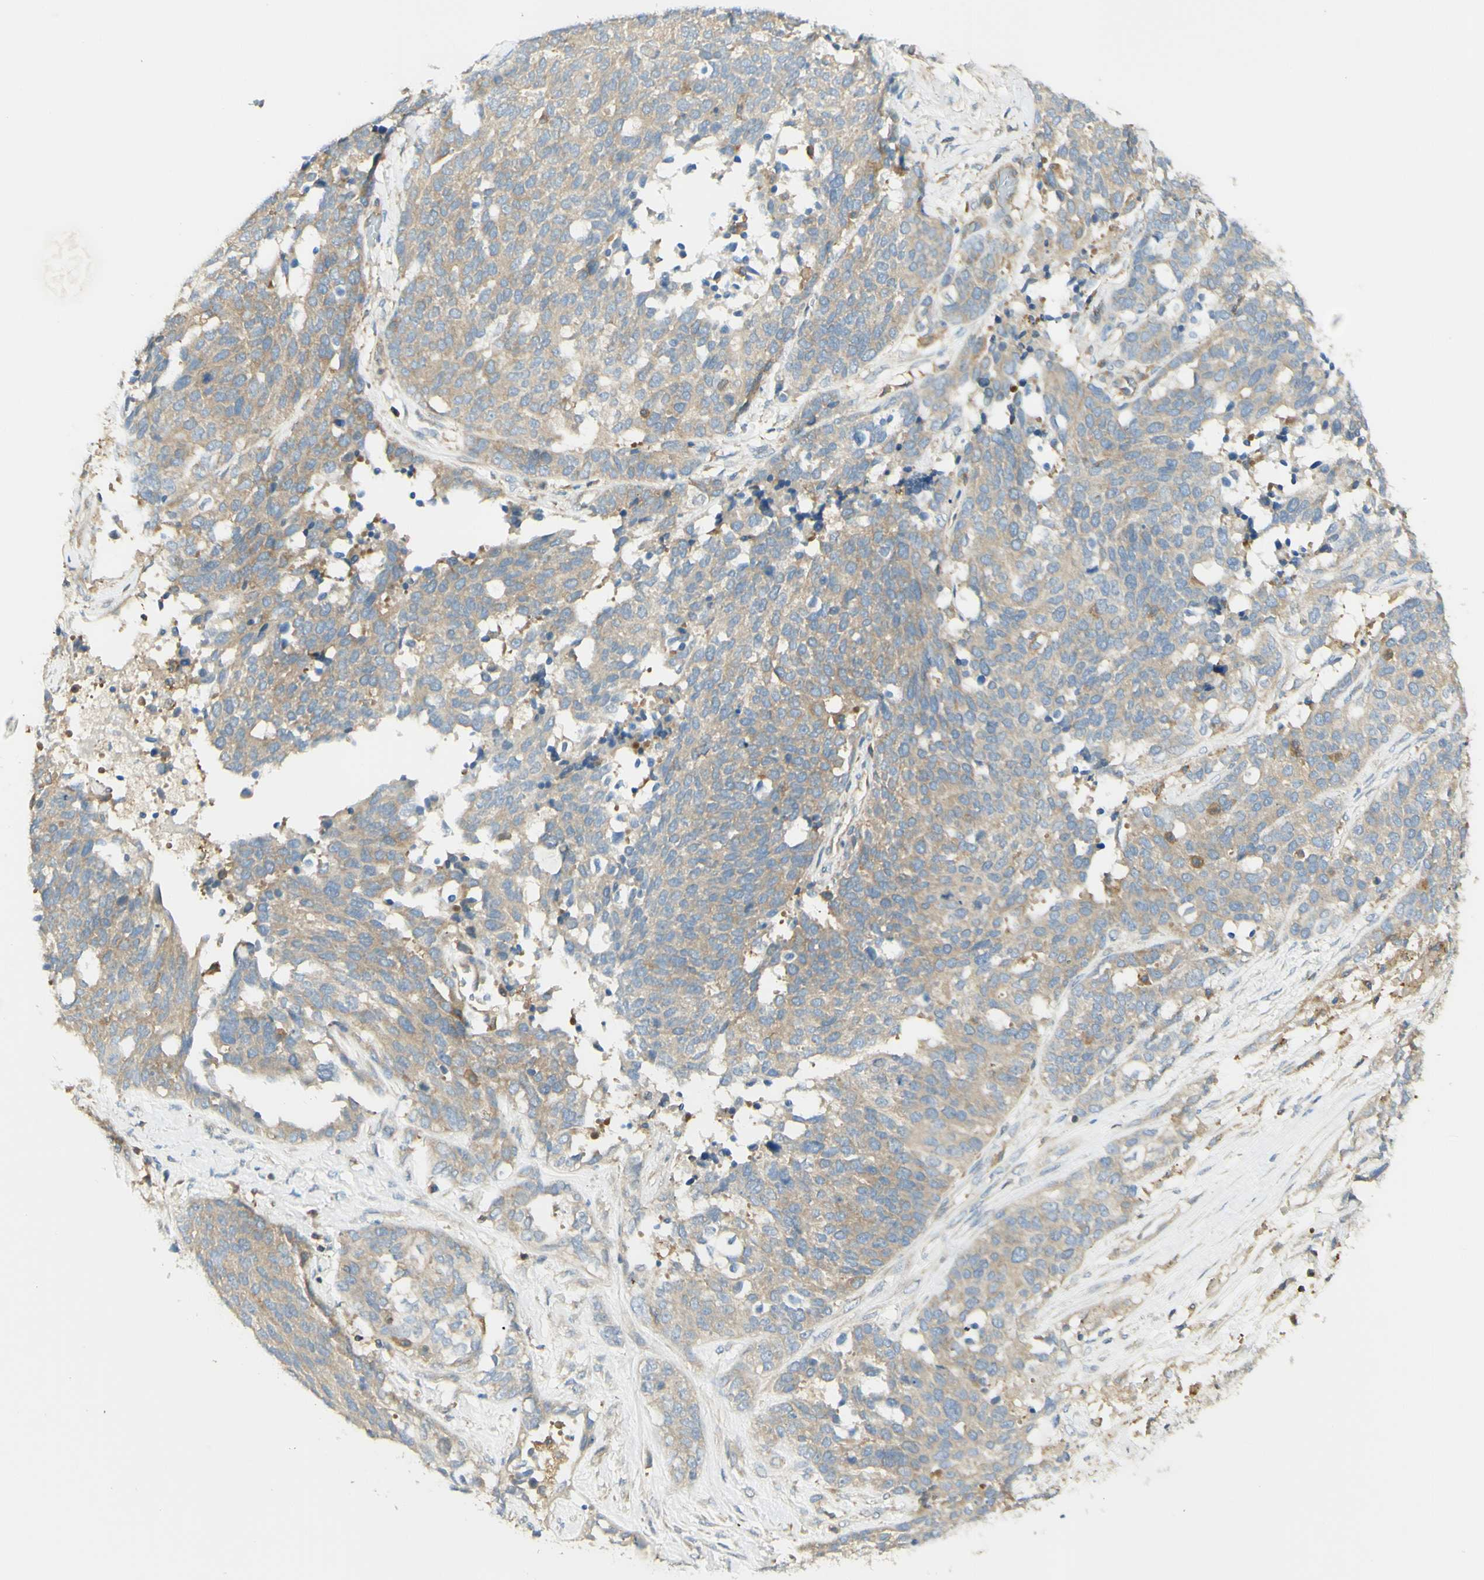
{"staining": {"intensity": "weak", "quantity": ">75%", "location": "cytoplasmic/membranous"}, "tissue": "ovarian cancer", "cell_type": "Tumor cells", "image_type": "cancer", "snomed": [{"axis": "morphology", "description": "Cystadenocarcinoma, serous, NOS"}, {"axis": "topography", "description": "Ovary"}], "caption": "A low amount of weak cytoplasmic/membranous staining is present in about >75% of tumor cells in serous cystadenocarcinoma (ovarian) tissue.", "gene": "IKBKG", "patient": {"sex": "female", "age": 44}}